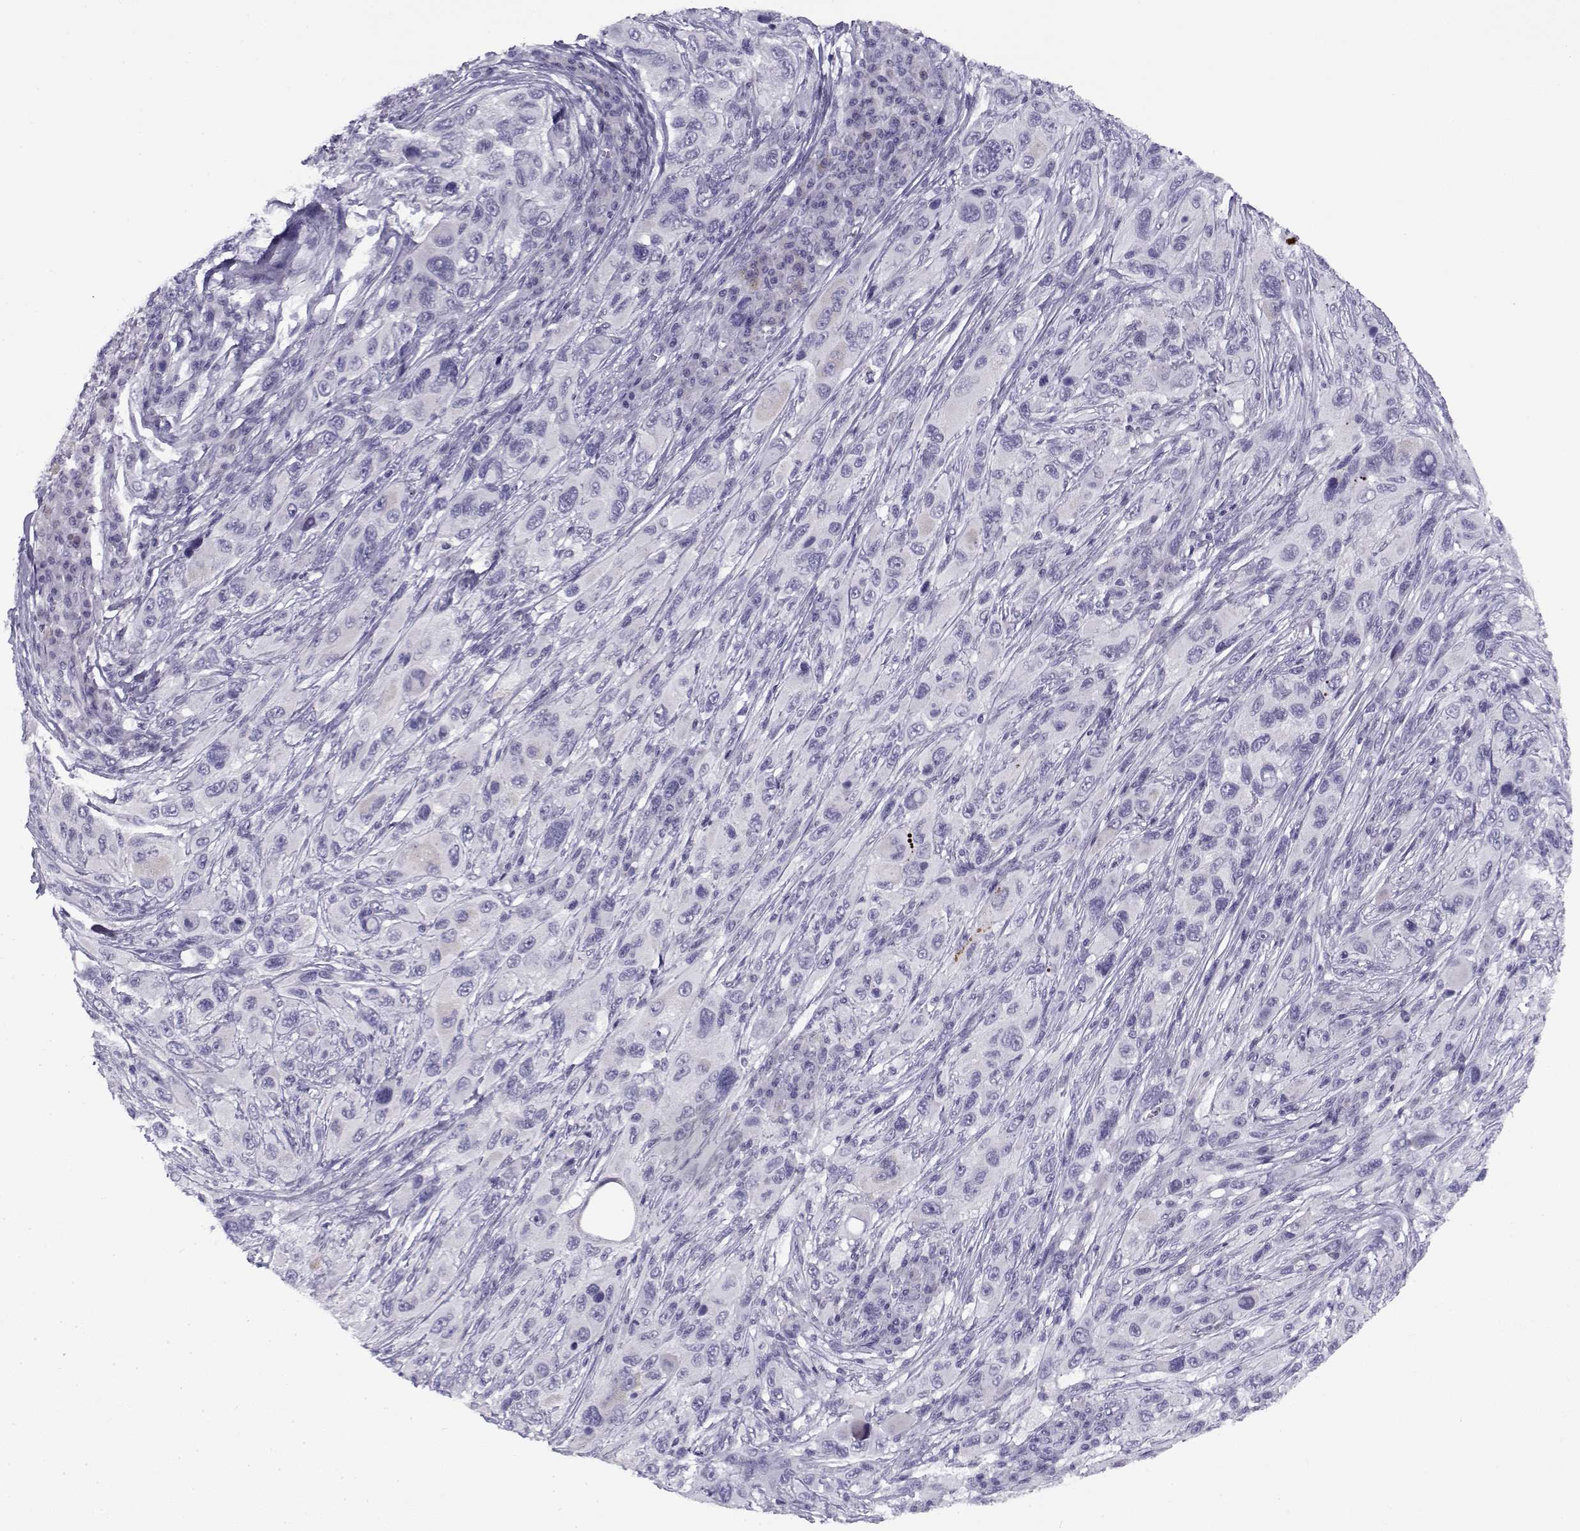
{"staining": {"intensity": "negative", "quantity": "none", "location": "none"}, "tissue": "melanoma", "cell_type": "Tumor cells", "image_type": "cancer", "snomed": [{"axis": "morphology", "description": "Malignant melanoma, NOS"}, {"axis": "topography", "description": "Skin"}], "caption": "This is a image of immunohistochemistry (IHC) staining of malignant melanoma, which shows no staining in tumor cells. Nuclei are stained in blue.", "gene": "FAM166A", "patient": {"sex": "male", "age": 53}}